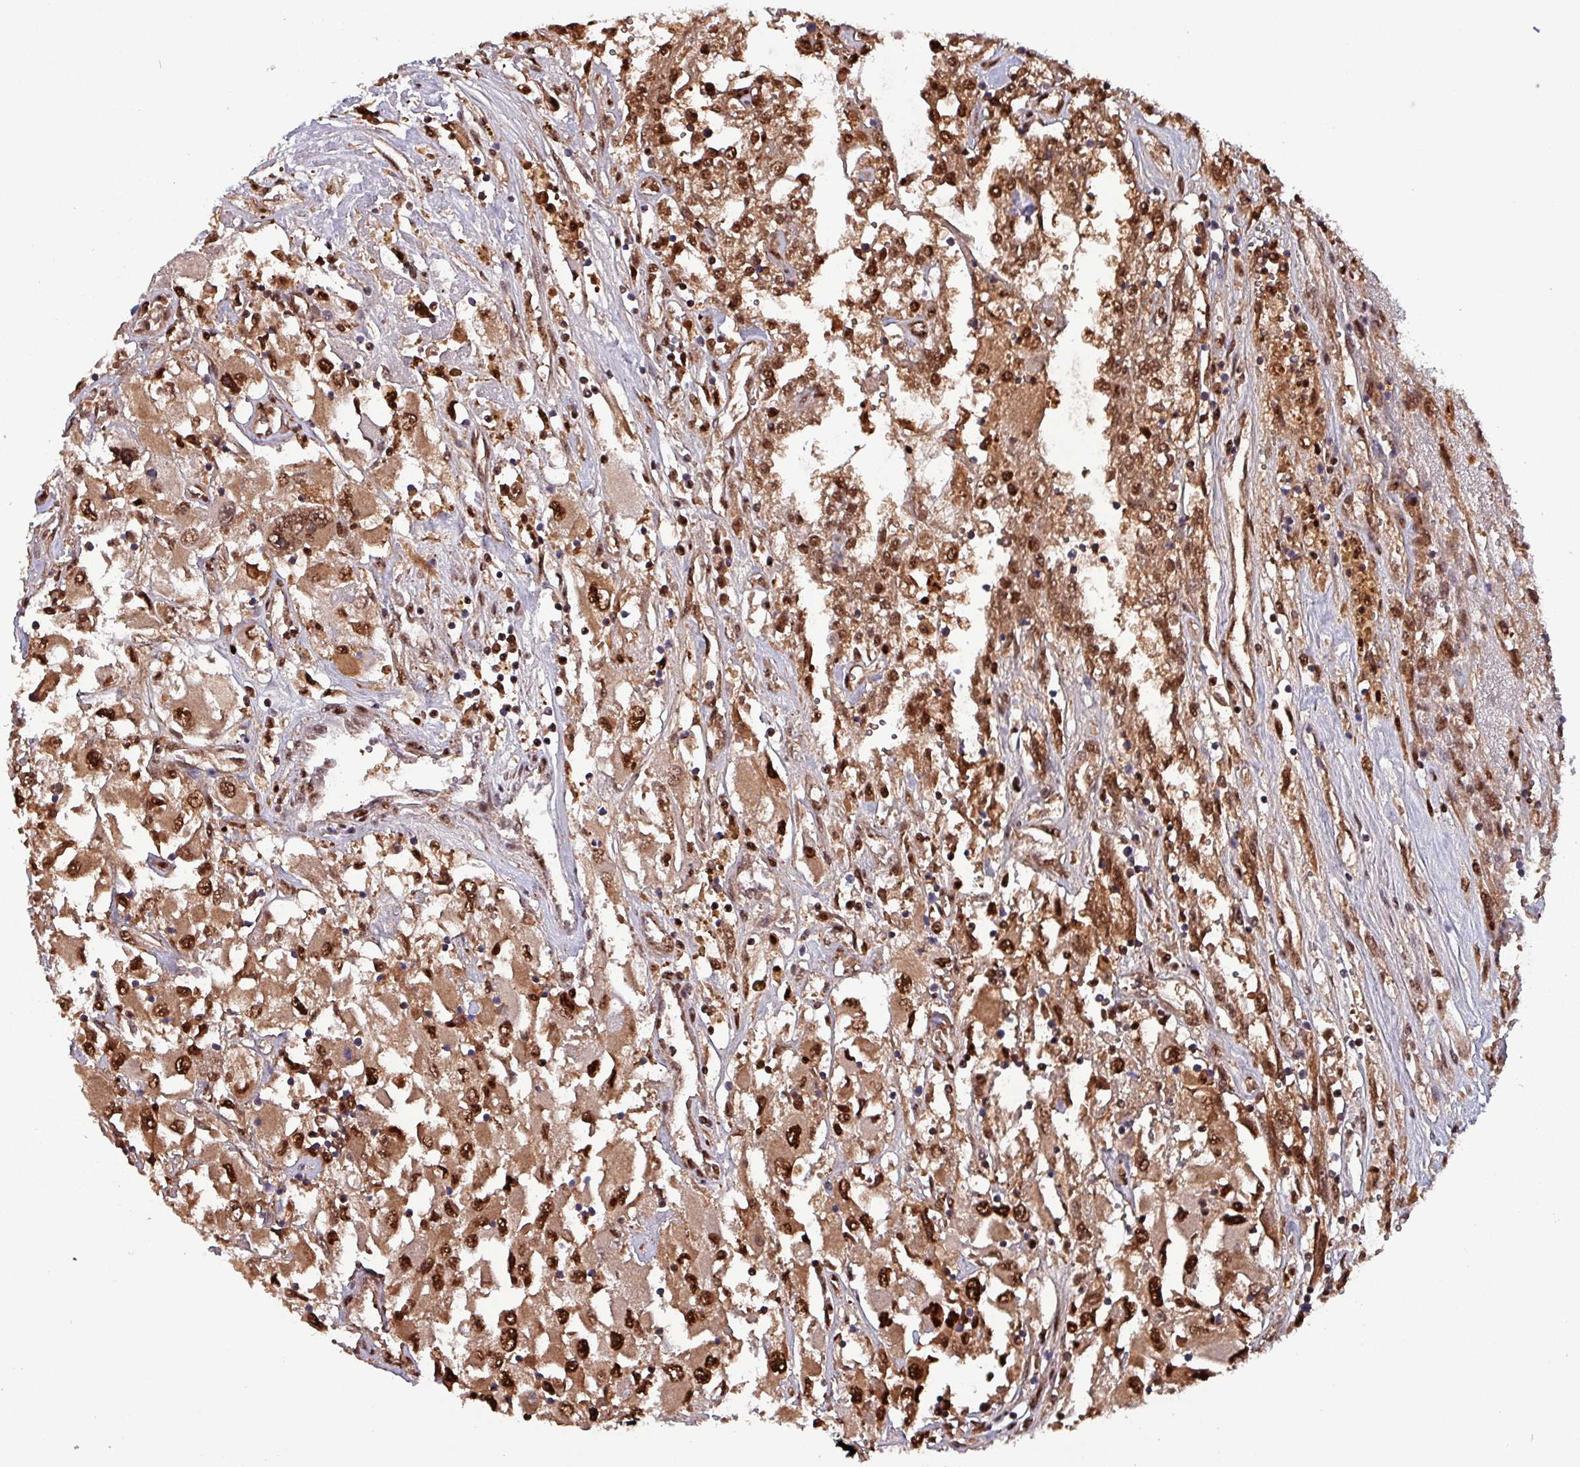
{"staining": {"intensity": "strong", "quantity": ">75%", "location": "cytoplasmic/membranous,nuclear"}, "tissue": "renal cancer", "cell_type": "Tumor cells", "image_type": "cancer", "snomed": [{"axis": "morphology", "description": "Adenocarcinoma, NOS"}, {"axis": "topography", "description": "Kidney"}], "caption": "Renal cancer (adenocarcinoma) stained for a protein (brown) shows strong cytoplasmic/membranous and nuclear positive expression in about >75% of tumor cells.", "gene": "PSMB8", "patient": {"sex": "female", "age": 52}}